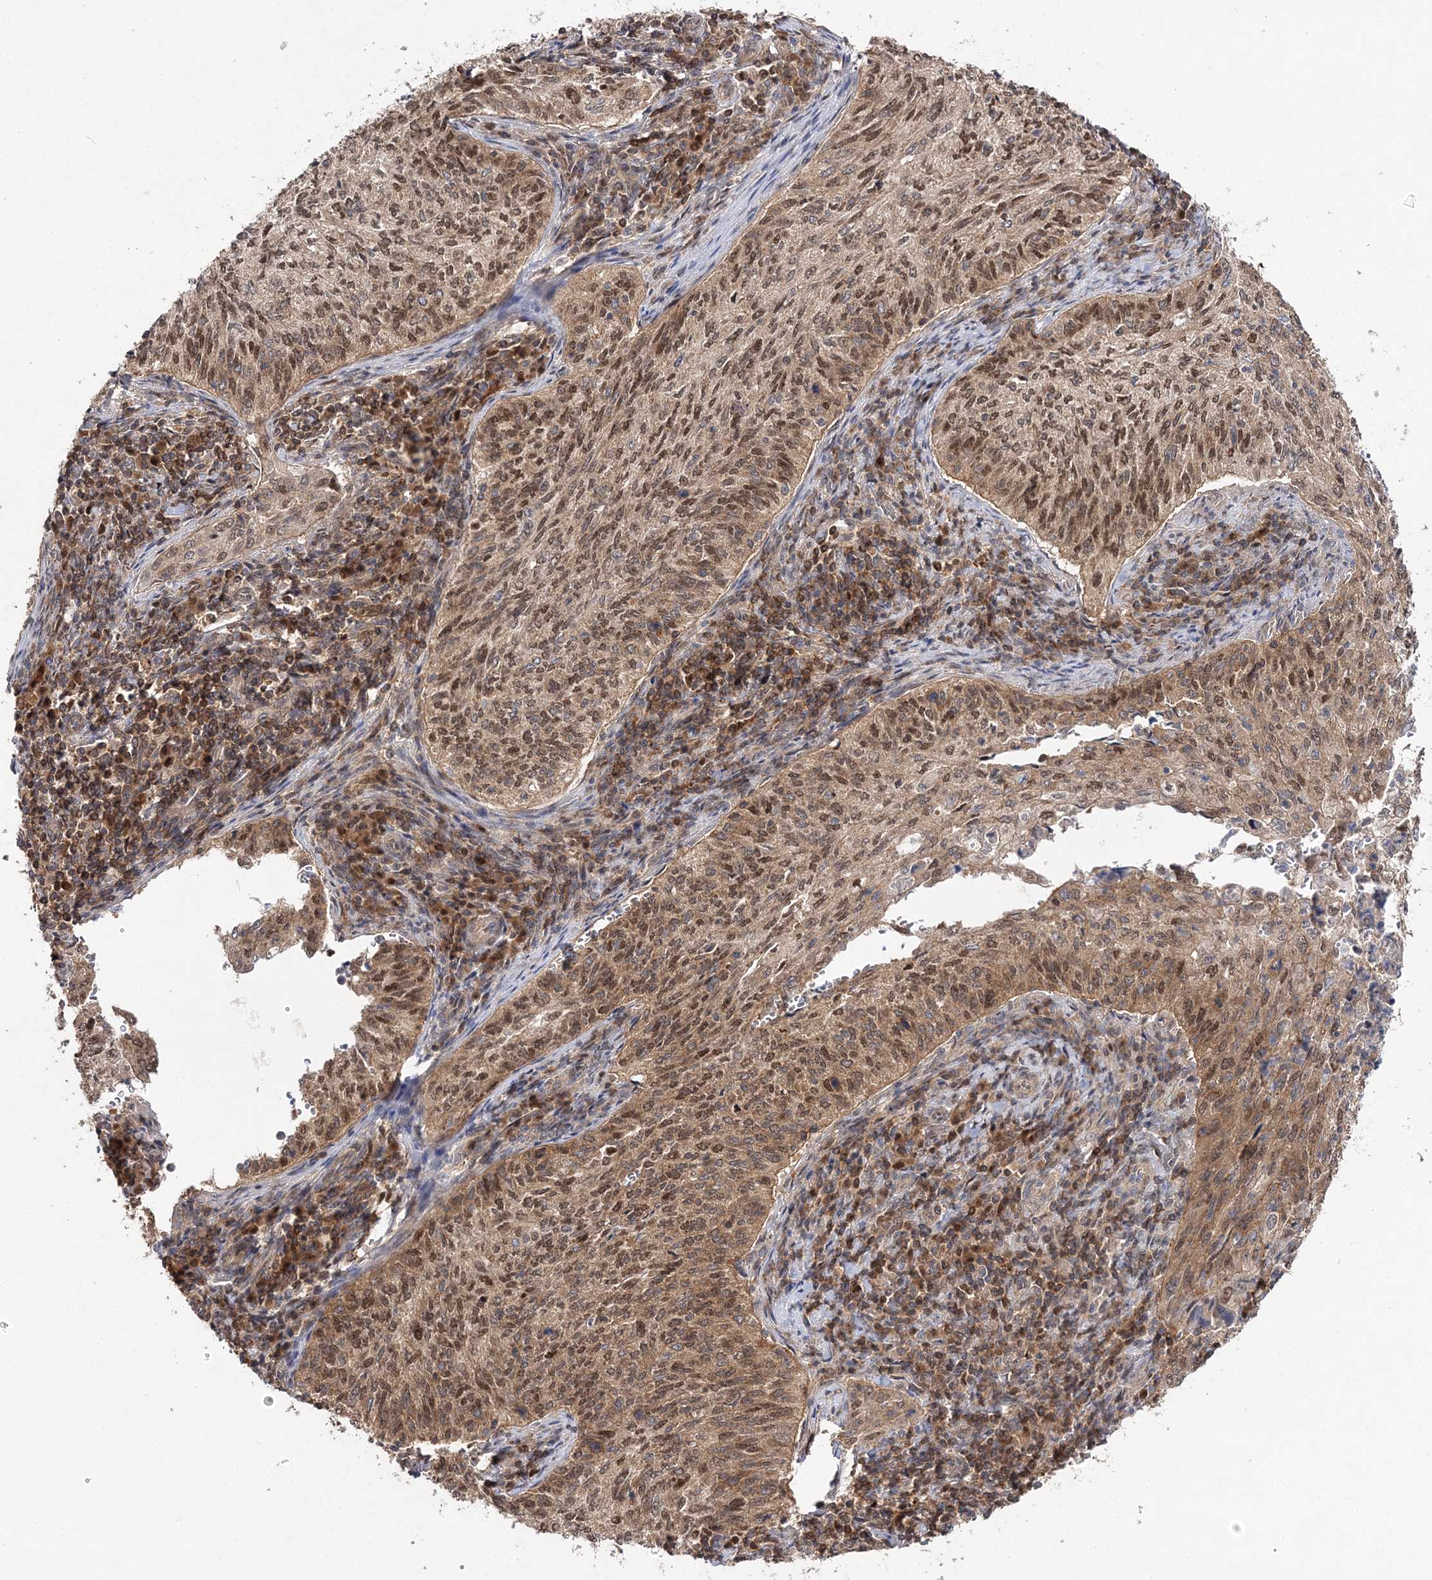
{"staining": {"intensity": "moderate", "quantity": ">75%", "location": "cytoplasmic/membranous,nuclear"}, "tissue": "cervical cancer", "cell_type": "Tumor cells", "image_type": "cancer", "snomed": [{"axis": "morphology", "description": "Squamous cell carcinoma, NOS"}, {"axis": "topography", "description": "Cervix"}], "caption": "Tumor cells reveal medium levels of moderate cytoplasmic/membranous and nuclear staining in approximately >75% of cells in cervical cancer.", "gene": "NIF3L1", "patient": {"sex": "female", "age": 30}}